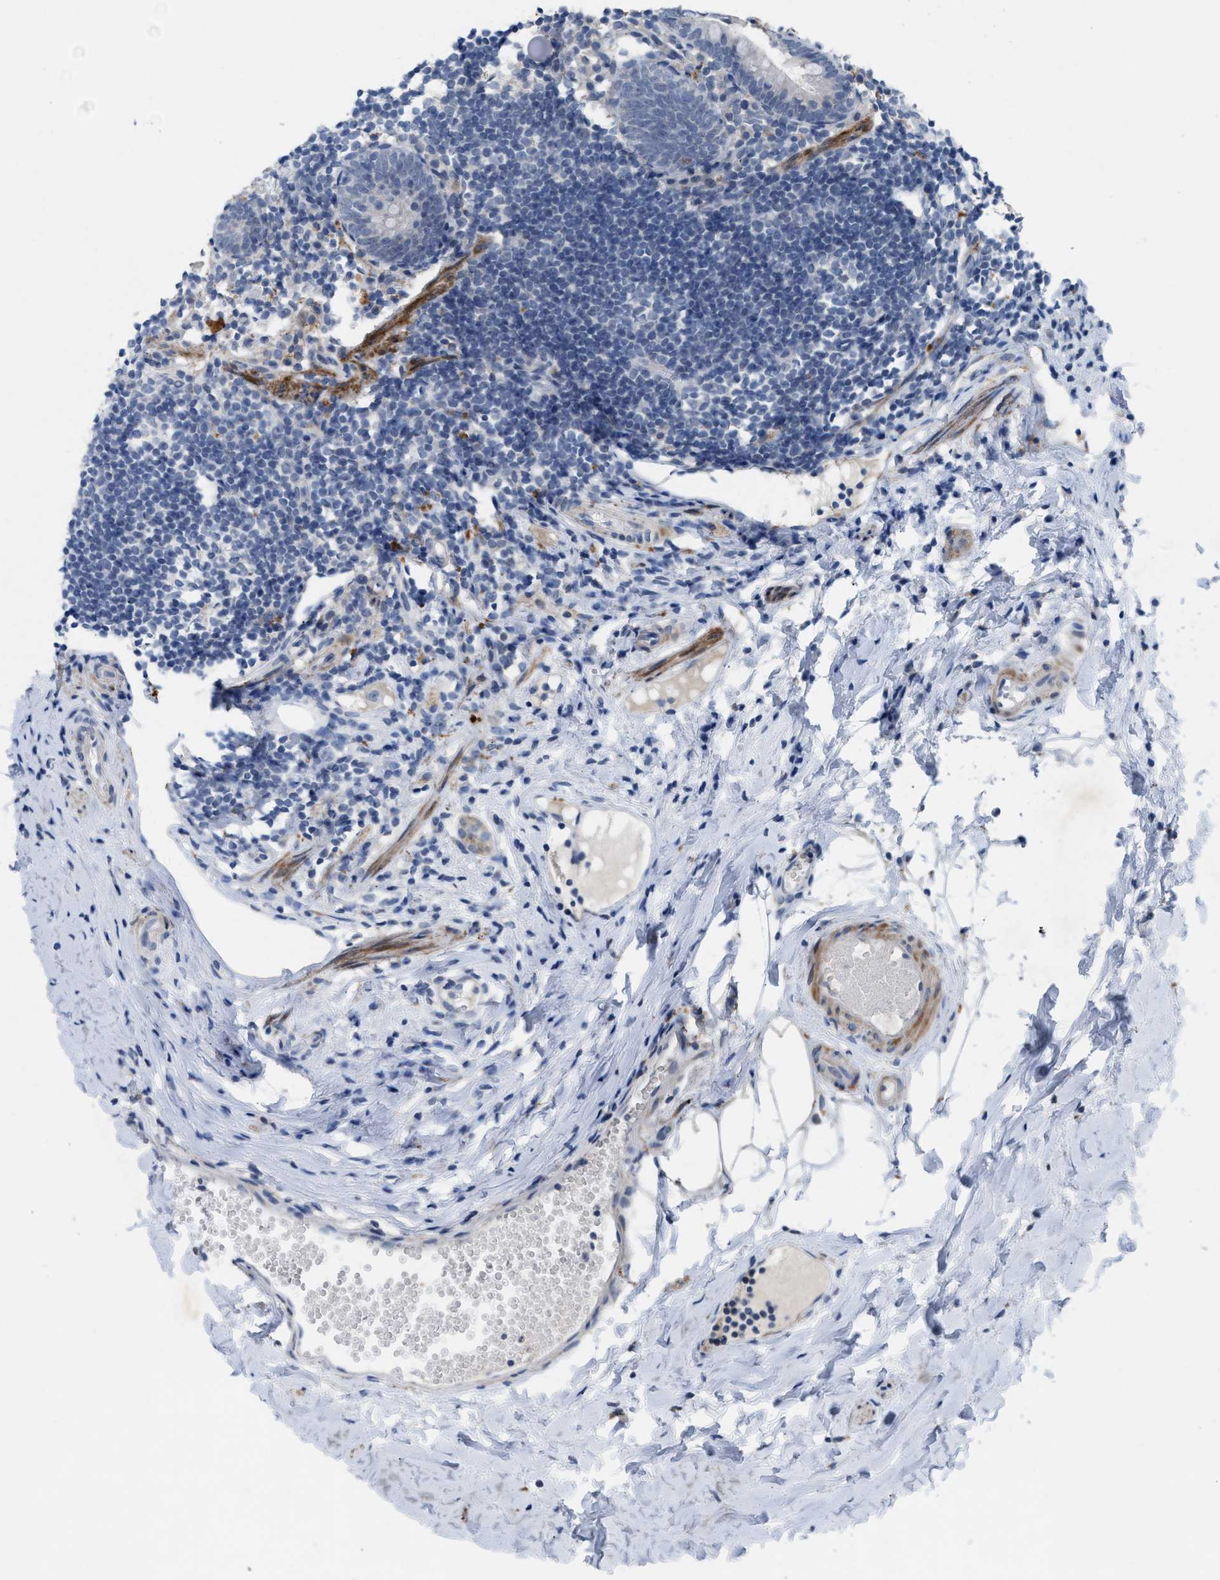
{"staining": {"intensity": "negative", "quantity": "none", "location": "none"}, "tissue": "appendix", "cell_type": "Glandular cells", "image_type": "normal", "snomed": [{"axis": "morphology", "description": "Normal tissue, NOS"}, {"axis": "topography", "description": "Appendix"}], "caption": "Appendix stained for a protein using immunohistochemistry shows no expression glandular cells.", "gene": "SLC5A5", "patient": {"sex": "female", "age": 20}}